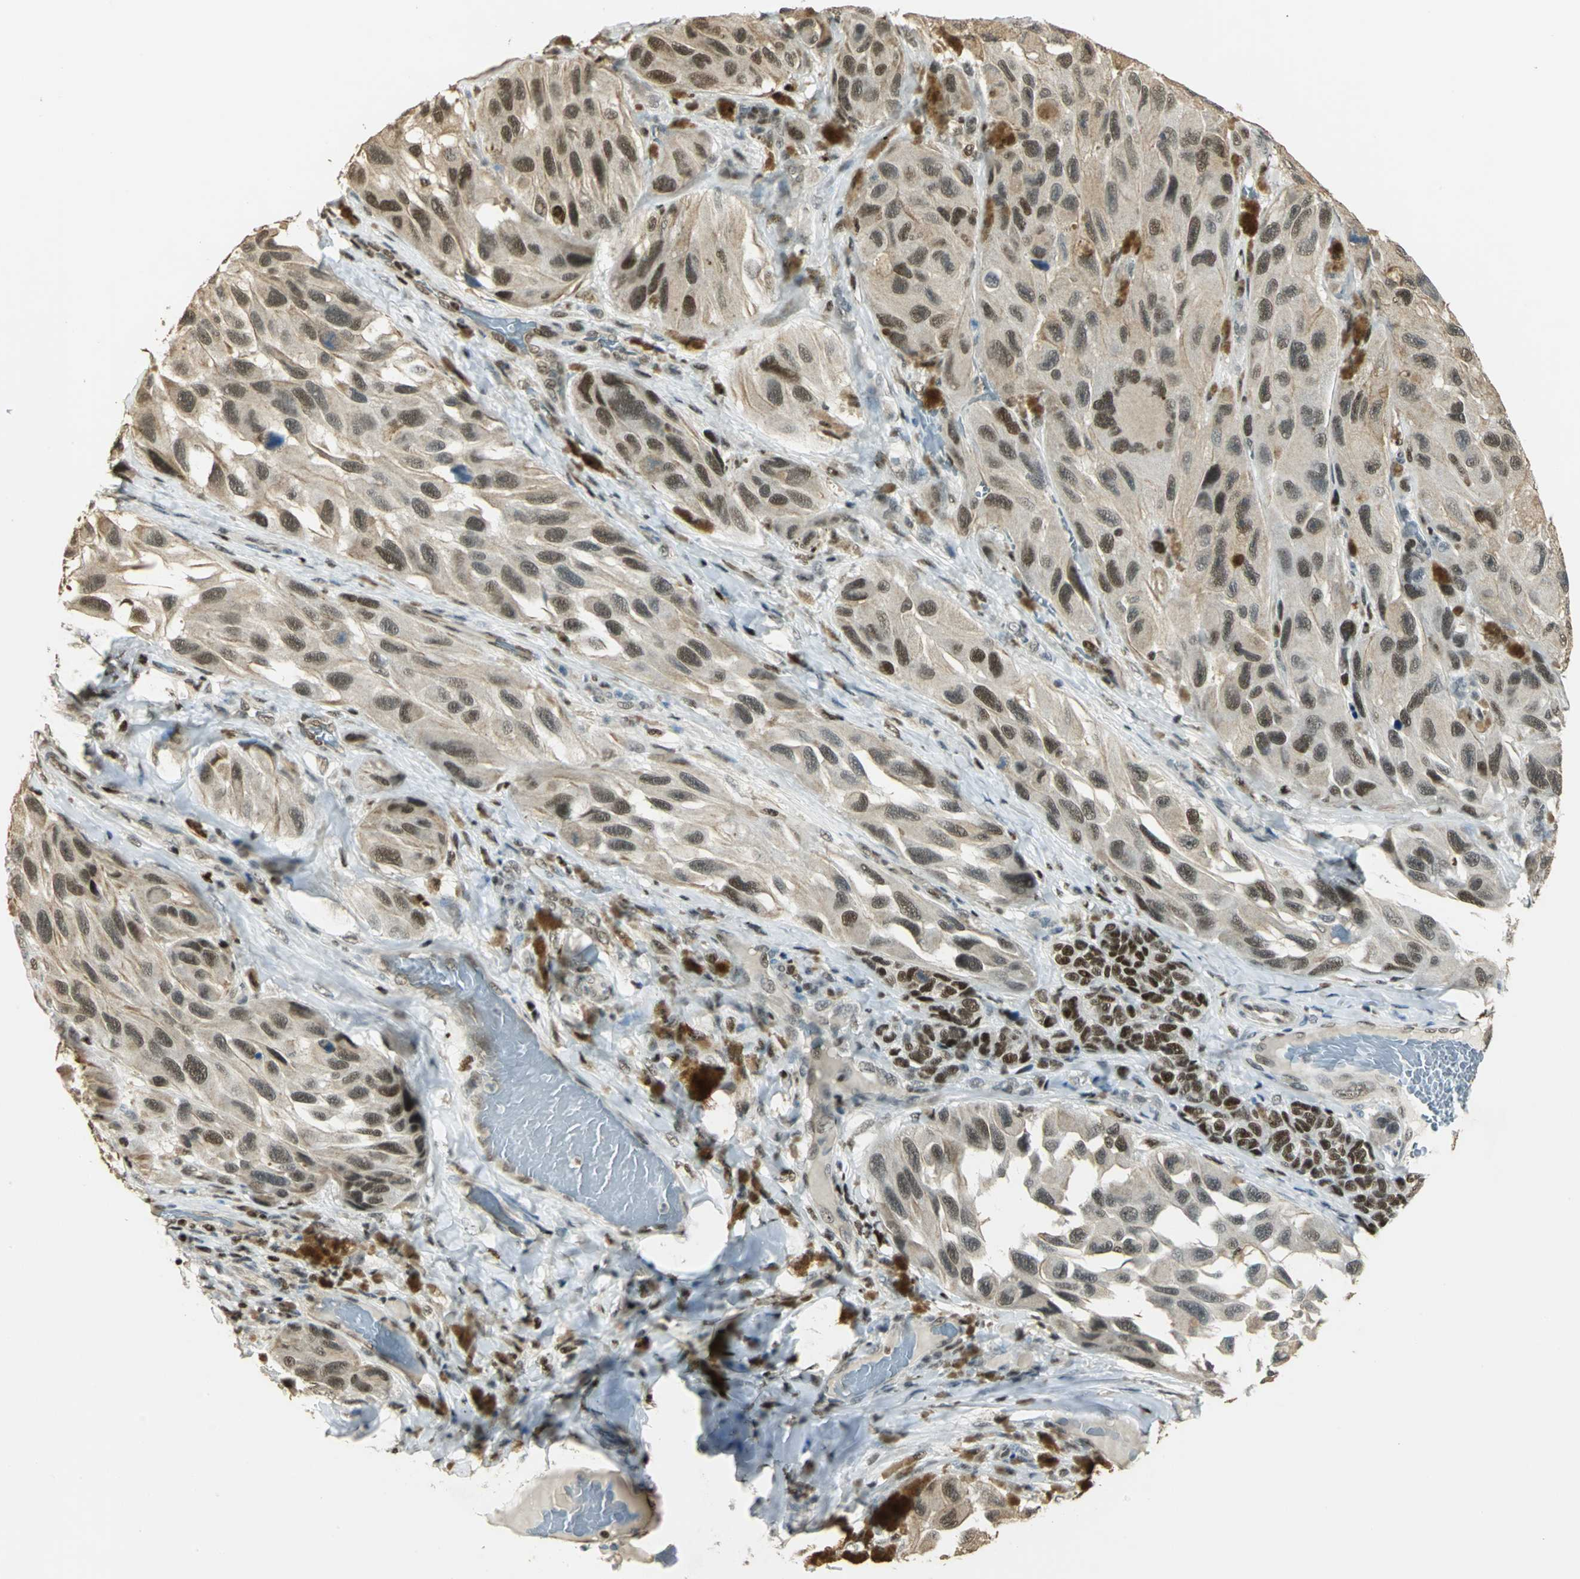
{"staining": {"intensity": "weak", "quantity": ">75%", "location": "nuclear"}, "tissue": "melanoma", "cell_type": "Tumor cells", "image_type": "cancer", "snomed": [{"axis": "morphology", "description": "Malignant melanoma, NOS"}, {"axis": "topography", "description": "Skin"}], "caption": "An IHC histopathology image of tumor tissue is shown. Protein staining in brown highlights weak nuclear positivity in malignant melanoma within tumor cells.", "gene": "ELF1", "patient": {"sex": "female", "age": 73}}